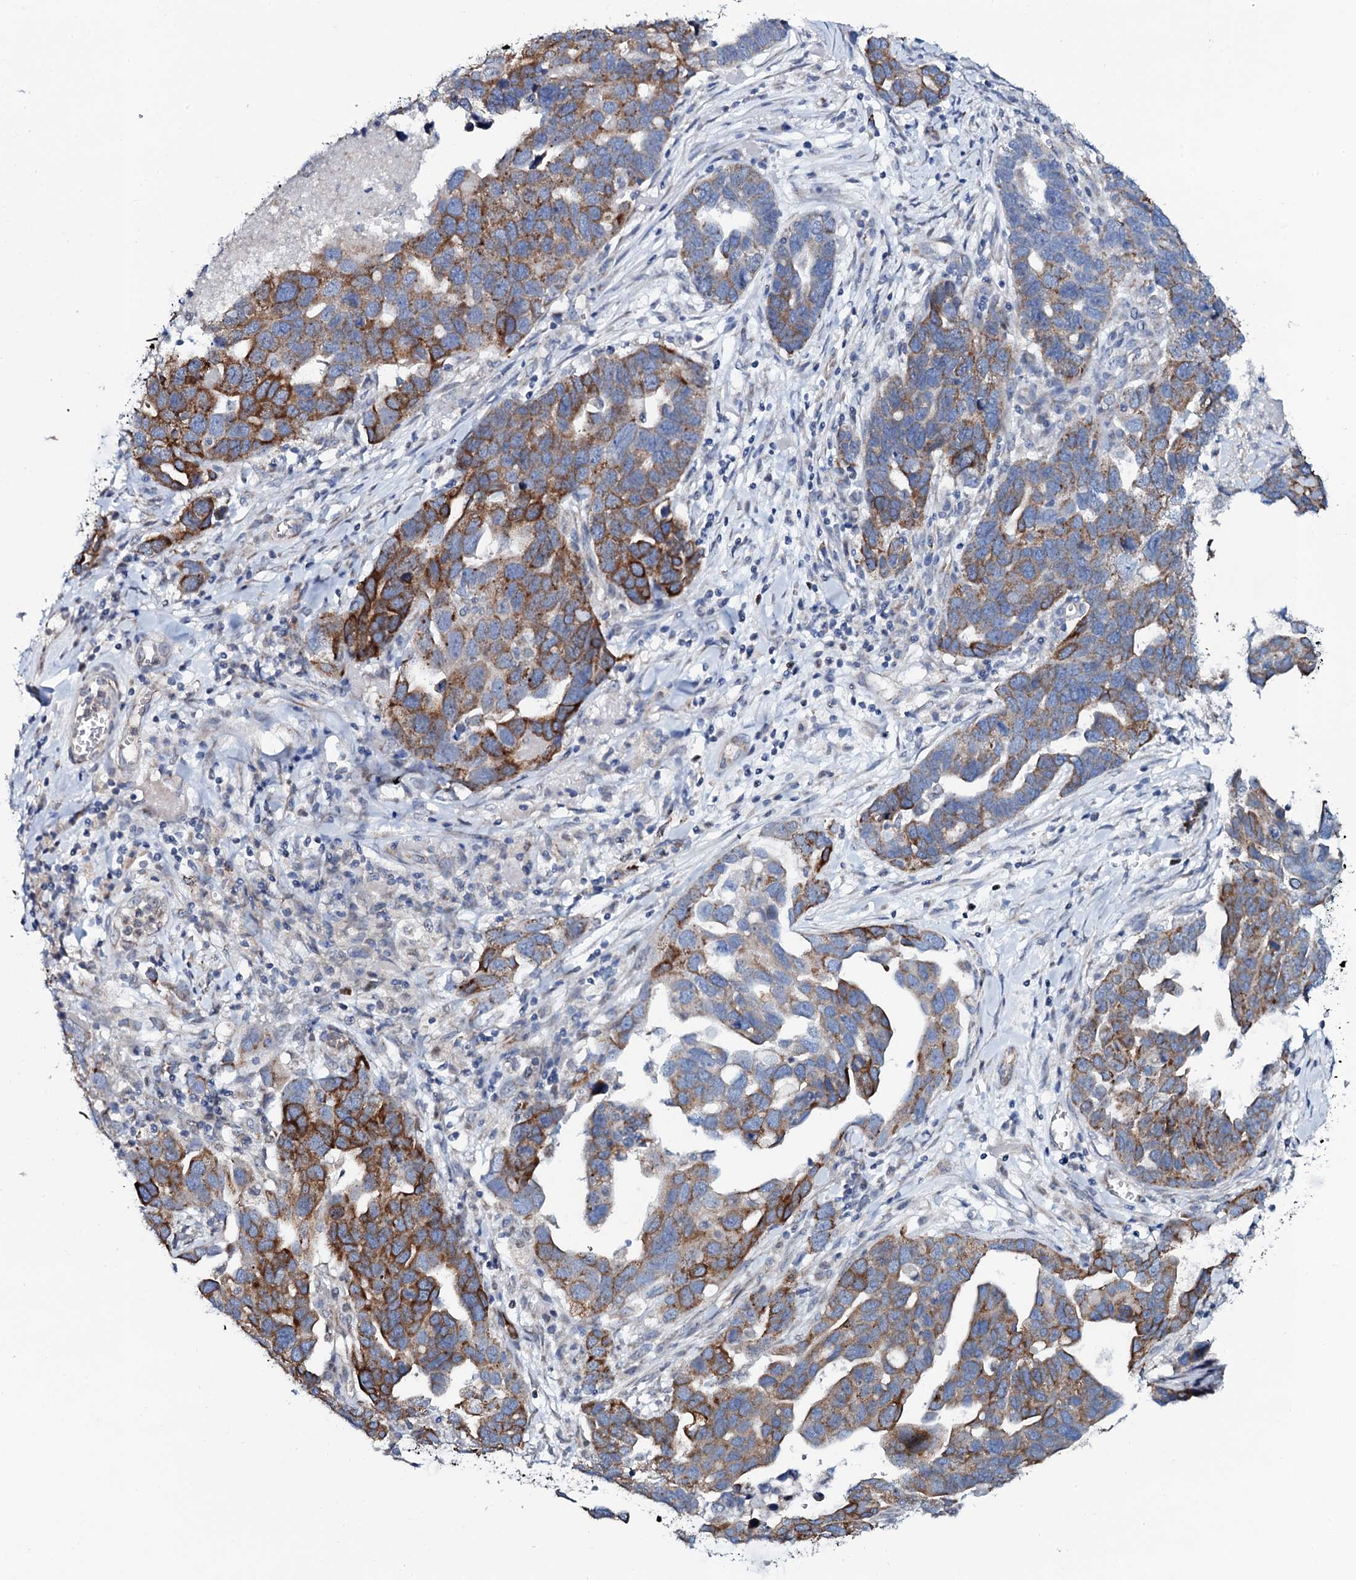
{"staining": {"intensity": "strong", "quantity": "25%-75%", "location": "cytoplasmic/membranous"}, "tissue": "ovarian cancer", "cell_type": "Tumor cells", "image_type": "cancer", "snomed": [{"axis": "morphology", "description": "Cystadenocarcinoma, serous, NOS"}, {"axis": "topography", "description": "Ovary"}], "caption": "Immunohistochemical staining of human ovarian cancer (serous cystadenocarcinoma) demonstrates high levels of strong cytoplasmic/membranous expression in approximately 25%-75% of tumor cells. The staining was performed using DAB (3,3'-diaminobenzidine) to visualize the protein expression in brown, while the nuclei were stained in blue with hematoxylin (Magnification: 20x).", "gene": "PPP1R3D", "patient": {"sex": "female", "age": 54}}